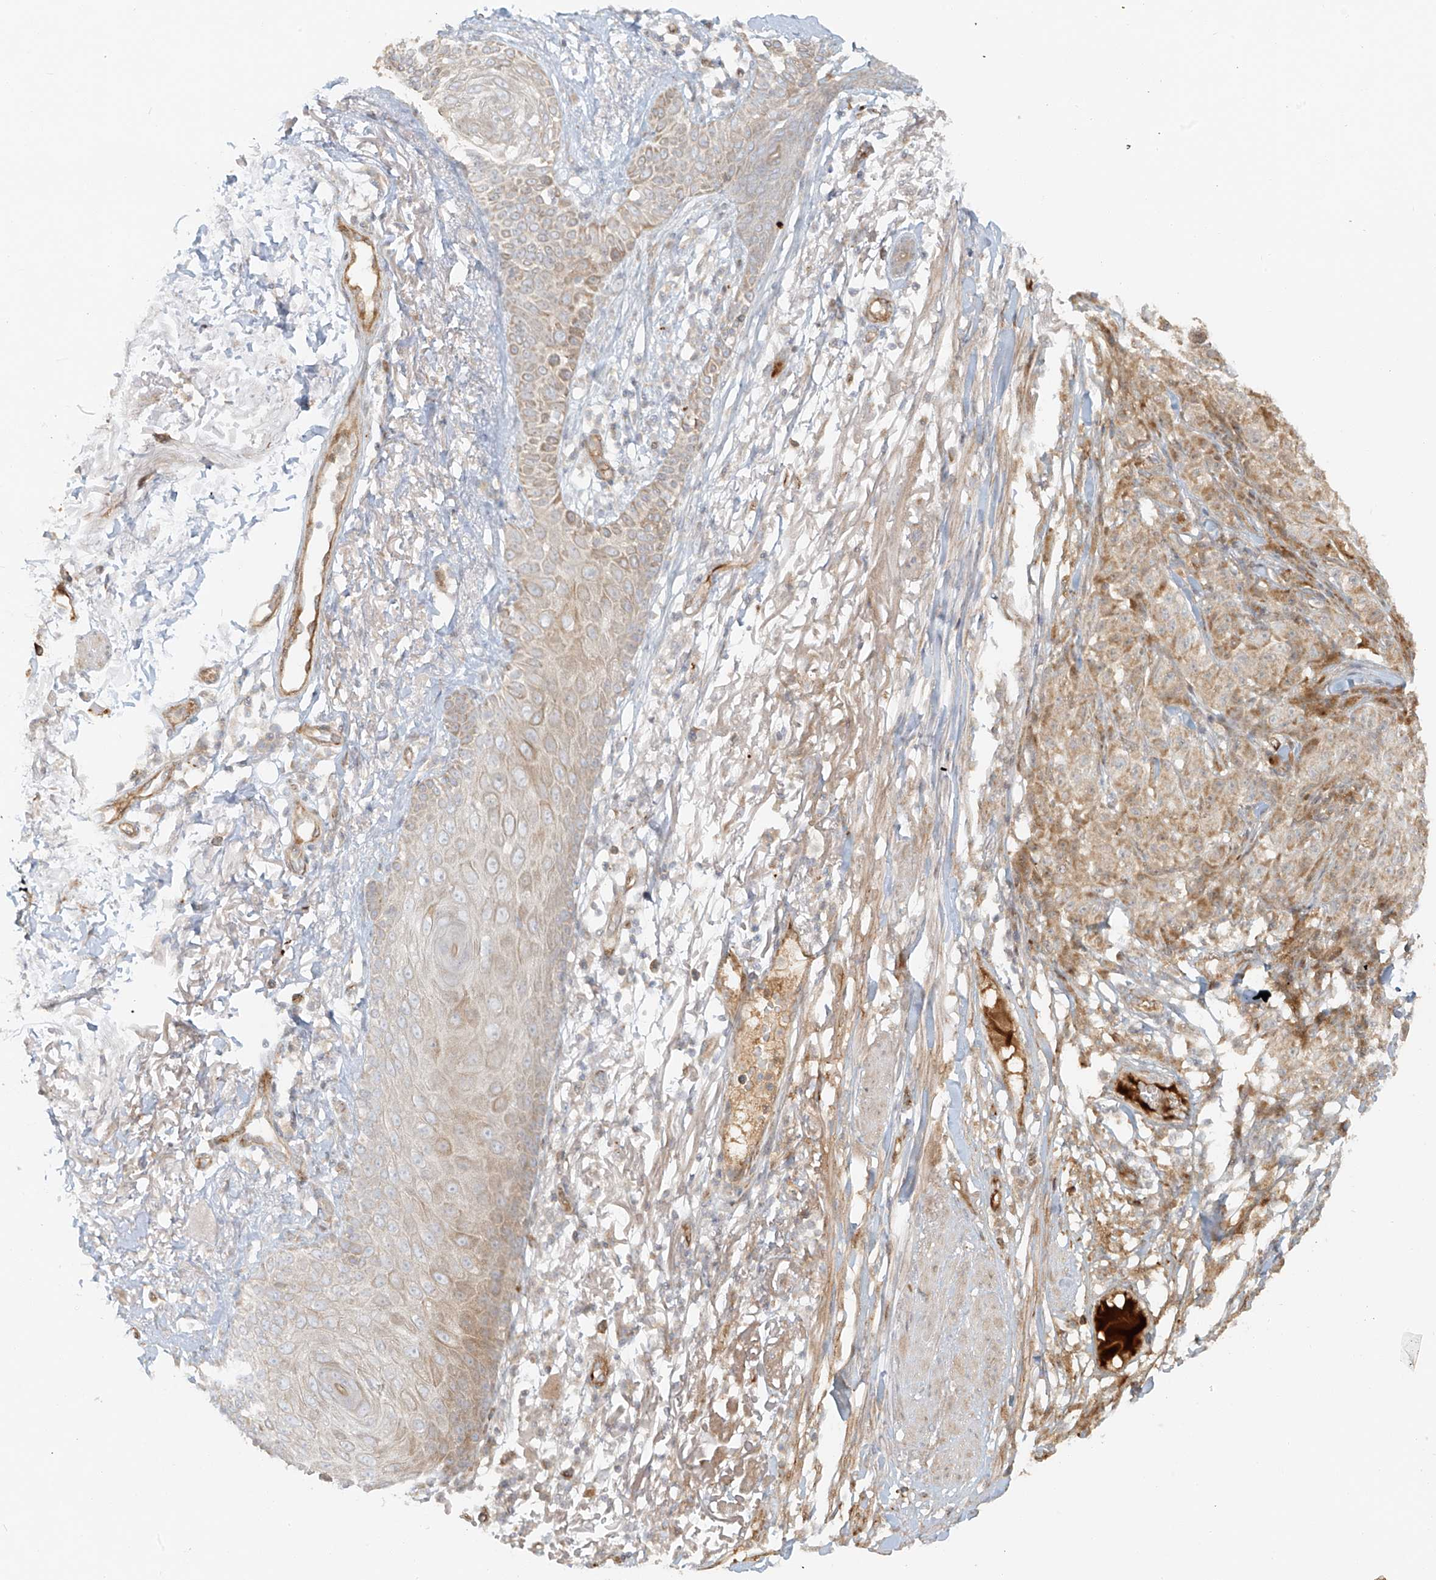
{"staining": {"intensity": "weak", "quantity": "<25%", "location": "cytoplasmic/membranous"}, "tissue": "melanoma", "cell_type": "Tumor cells", "image_type": "cancer", "snomed": [{"axis": "morphology", "description": "Malignant melanoma, NOS"}, {"axis": "topography", "description": "Skin"}], "caption": "Micrograph shows no protein staining in tumor cells of malignant melanoma tissue. (Immunohistochemistry, brightfield microscopy, high magnification).", "gene": "MIPEP", "patient": {"sex": "female", "age": 82}}